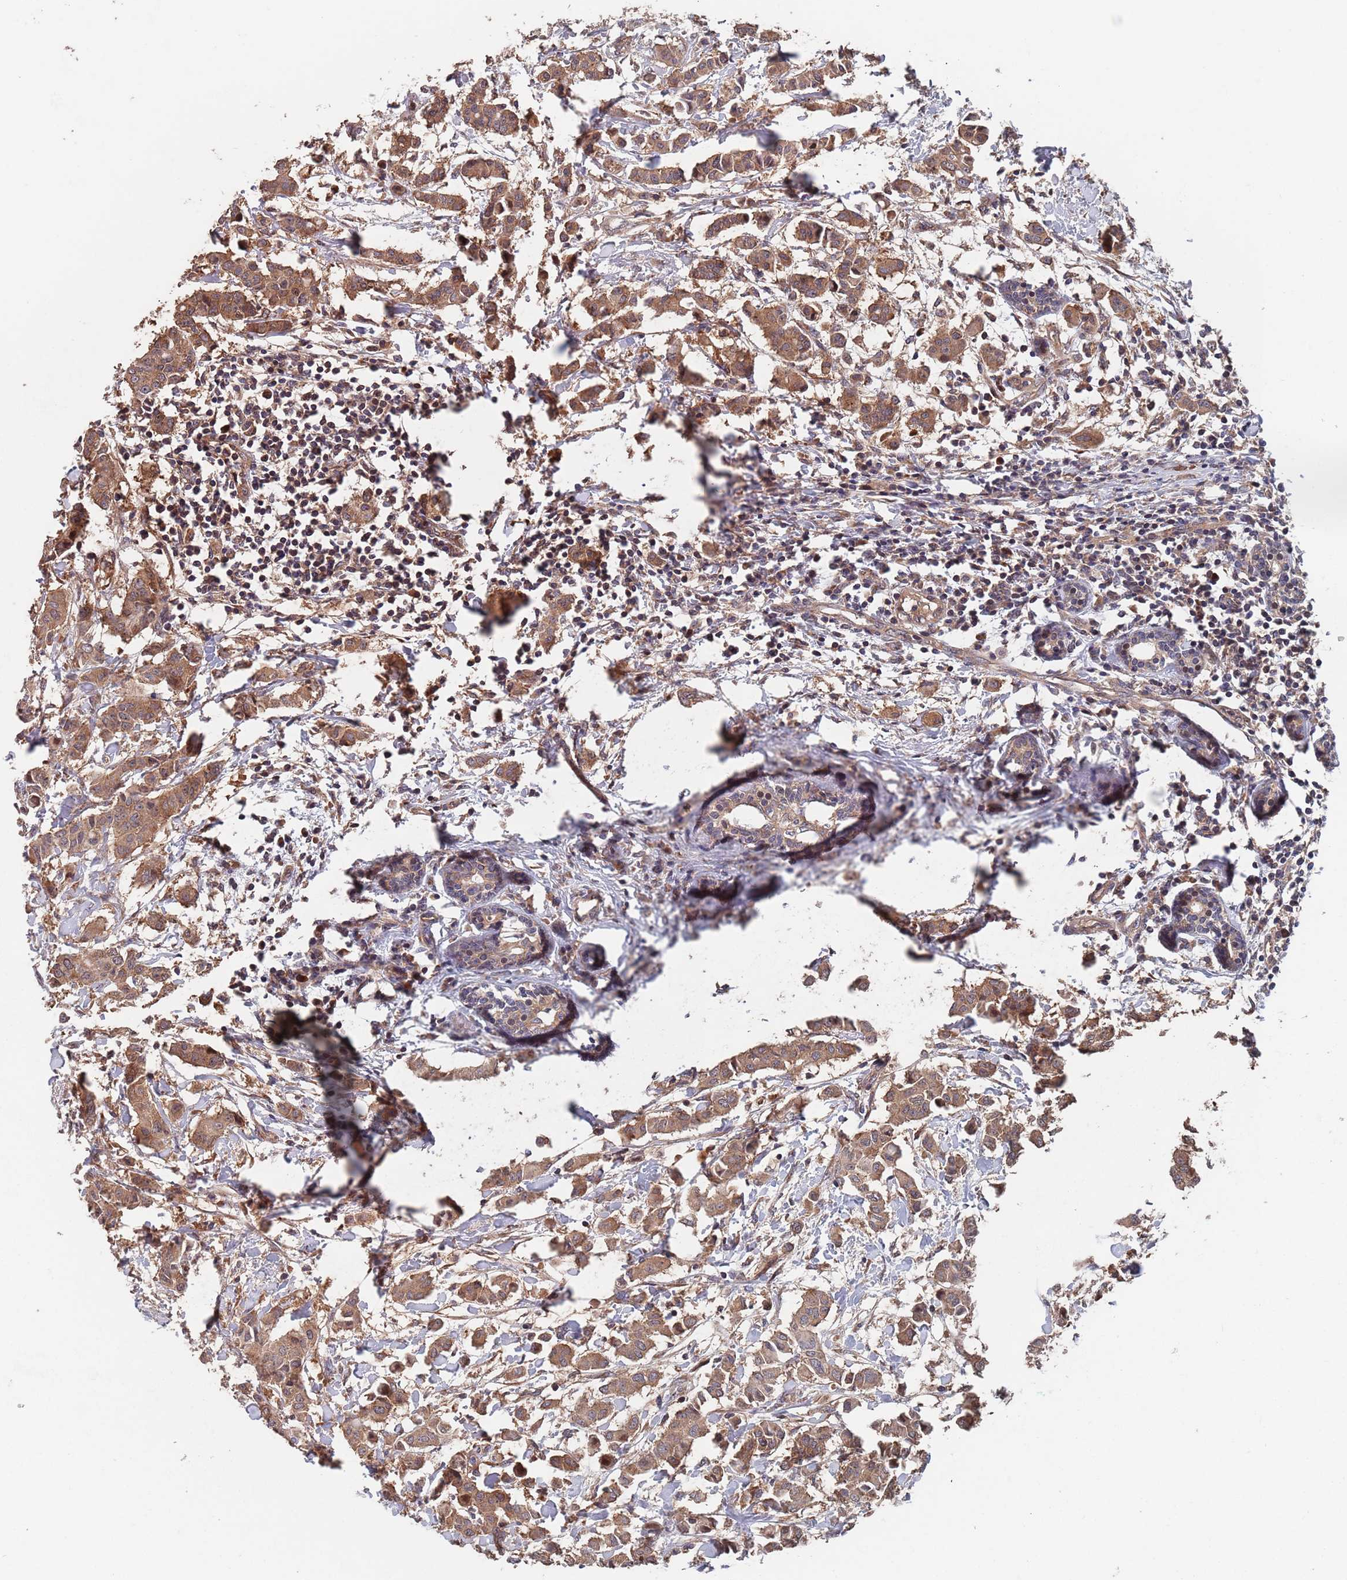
{"staining": {"intensity": "moderate", "quantity": ">75%", "location": "cytoplasmic/membranous"}, "tissue": "breast cancer", "cell_type": "Tumor cells", "image_type": "cancer", "snomed": [{"axis": "morphology", "description": "Duct carcinoma"}, {"axis": "topography", "description": "Breast"}], "caption": "Immunohistochemical staining of human breast invasive ductal carcinoma reveals medium levels of moderate cytoplasmic/membranous protein staining in approximately >75% of tumor cells.", "gene": "UNC45A", "patient": {"sex": "female", "age": 40}}